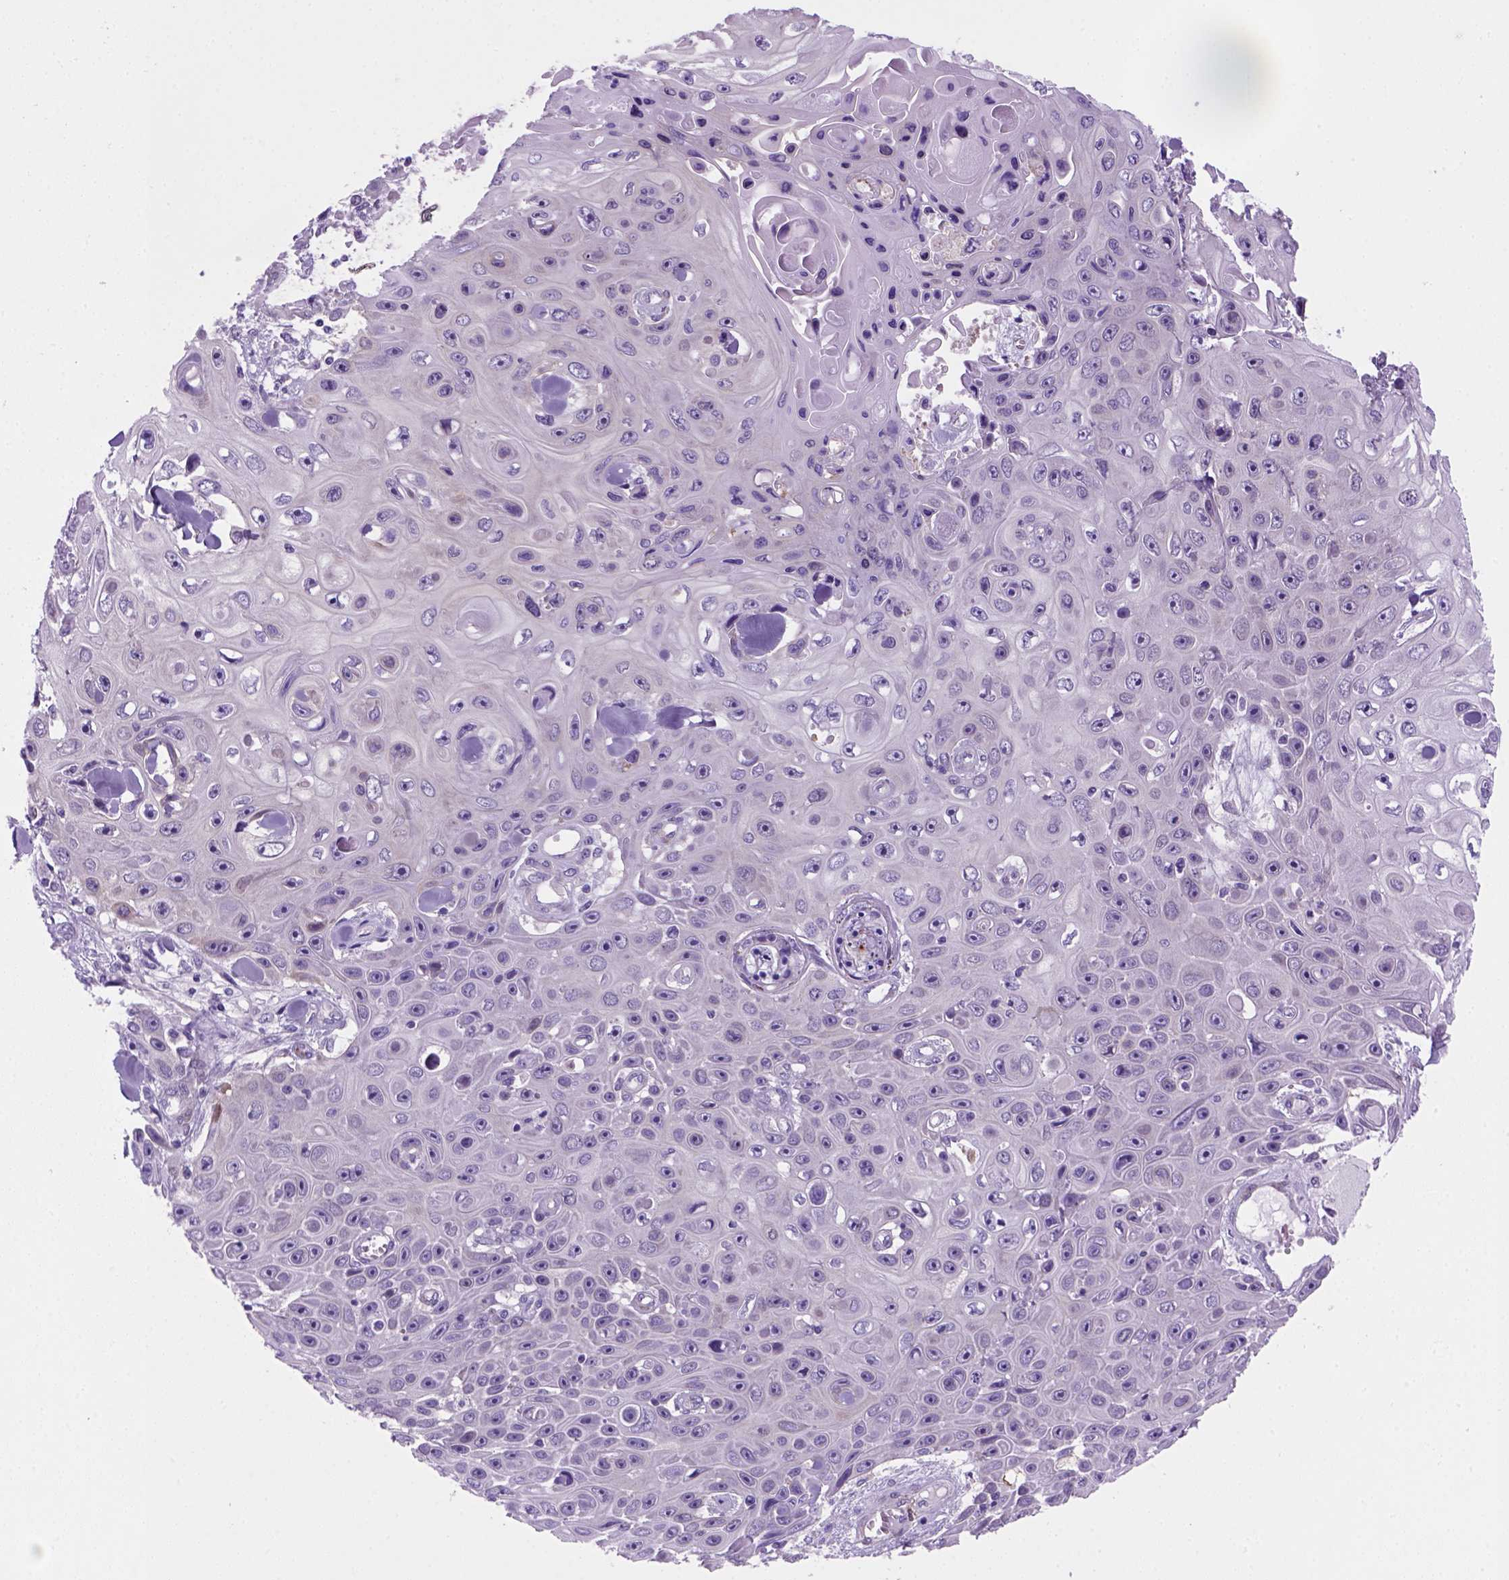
{"staining": {"intensity": "moderate", "quantity": "<25%", "location": "cytoplasmic/membranous"}, "tissue": "skin cancer", "cell_type": "Tumor cells", "image_type": "cancer", "snomed": [{"axis": "morphology", "description": "Squamous cell carcinoma, NOS"}, {"axis": "topography", "description": "Skin"}], "caption": "Skin cancer (squamous cell carcinoma) stained with immunohistochemistry displays moderate cytoplasmic/membranous staining in about <25% of tumor cells.", "gene": "MGMT", "patient": {"sex": "male", "age": 82}}